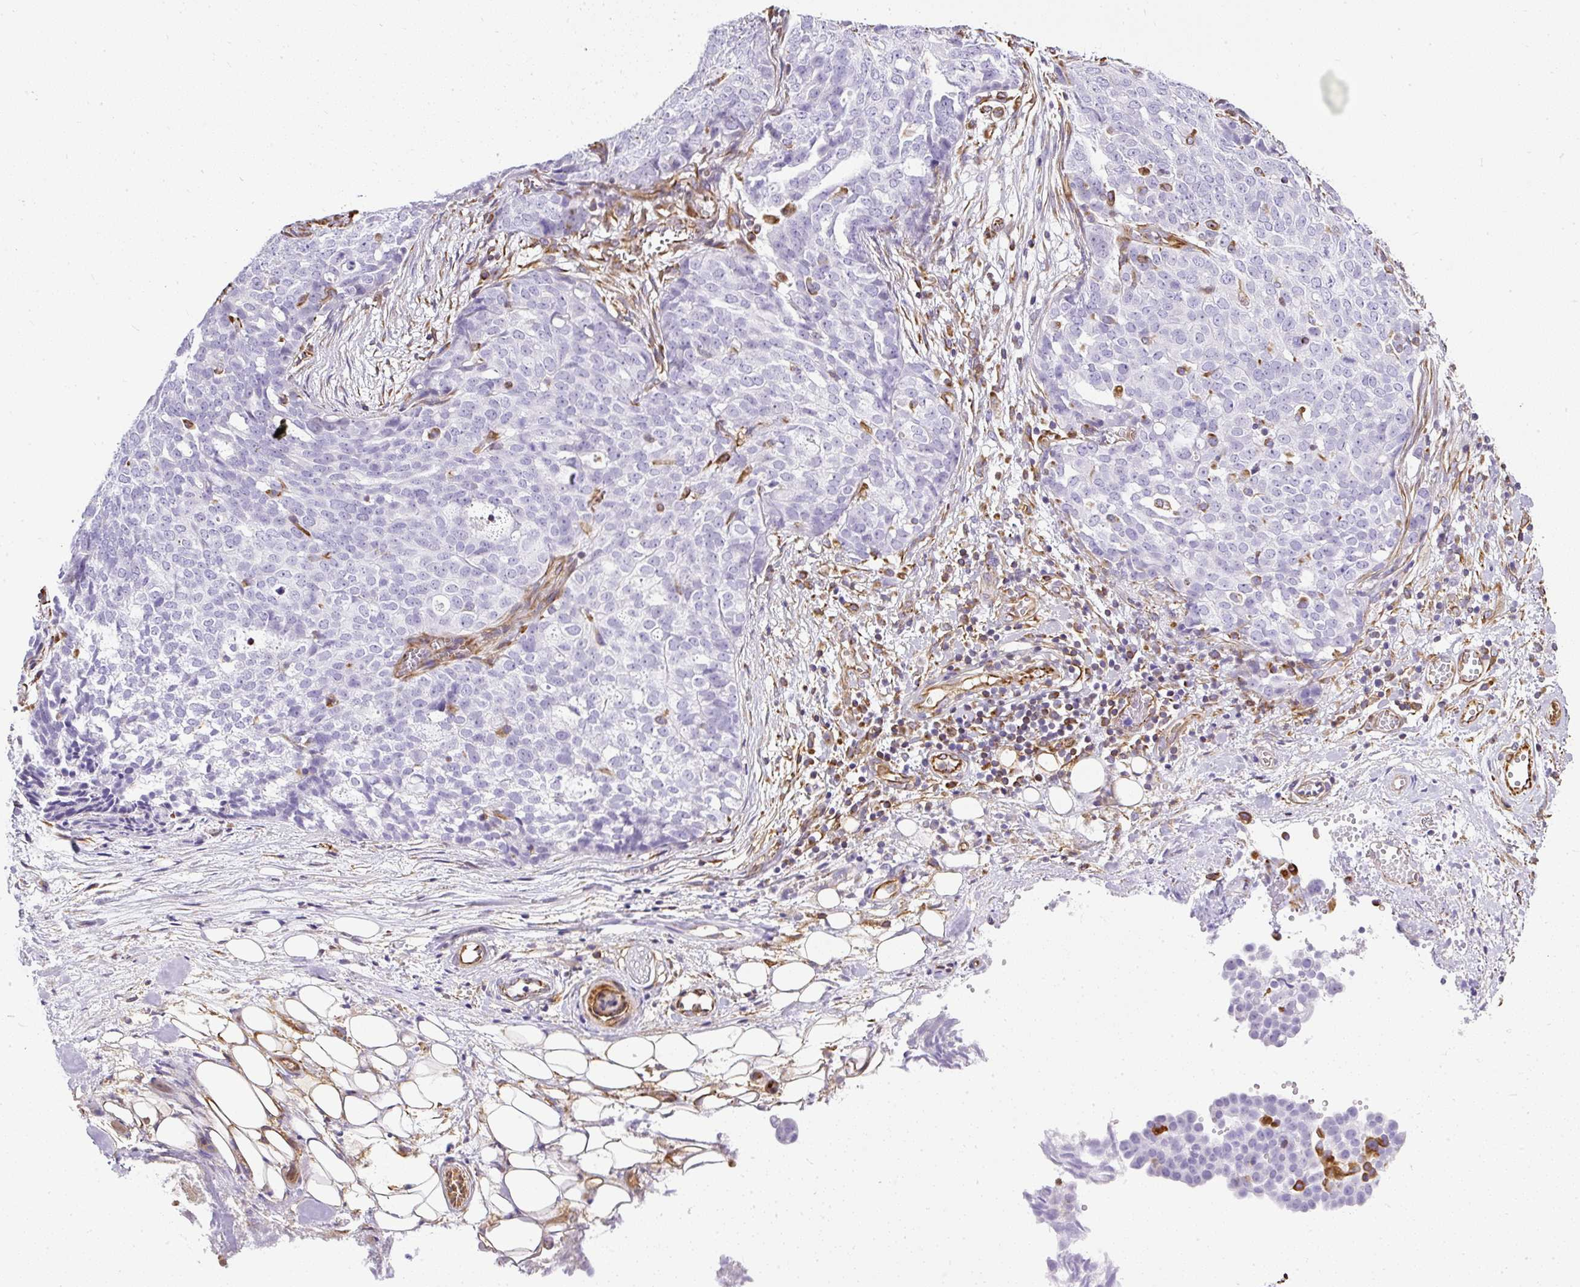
{"staining": {"intensity": "negative", "quantity": "none", "location": "none"}, "tissue": "ovarian cancer", "cell_type": "Tumor cells", "image_type": "cancer", "snomed": [{"axis": "morphology", "description": "Cystadenocarcinoma, serous, NOS"}, {"axis": "topography", "description": "Soft tissue"}, {"axis": "topography", "description": "Ovary"}], "caption": "Image shows no significant protein expression in tumor cells of serous cystadenocarcinoma (ovarian). (Stains: DAB immunohistochemistry with hematoxylin counter stain, Microscopy: brightfield microscopy at high magnification).", "gene": "PLS1", "patient": {"sex": "female", "age": 57}}